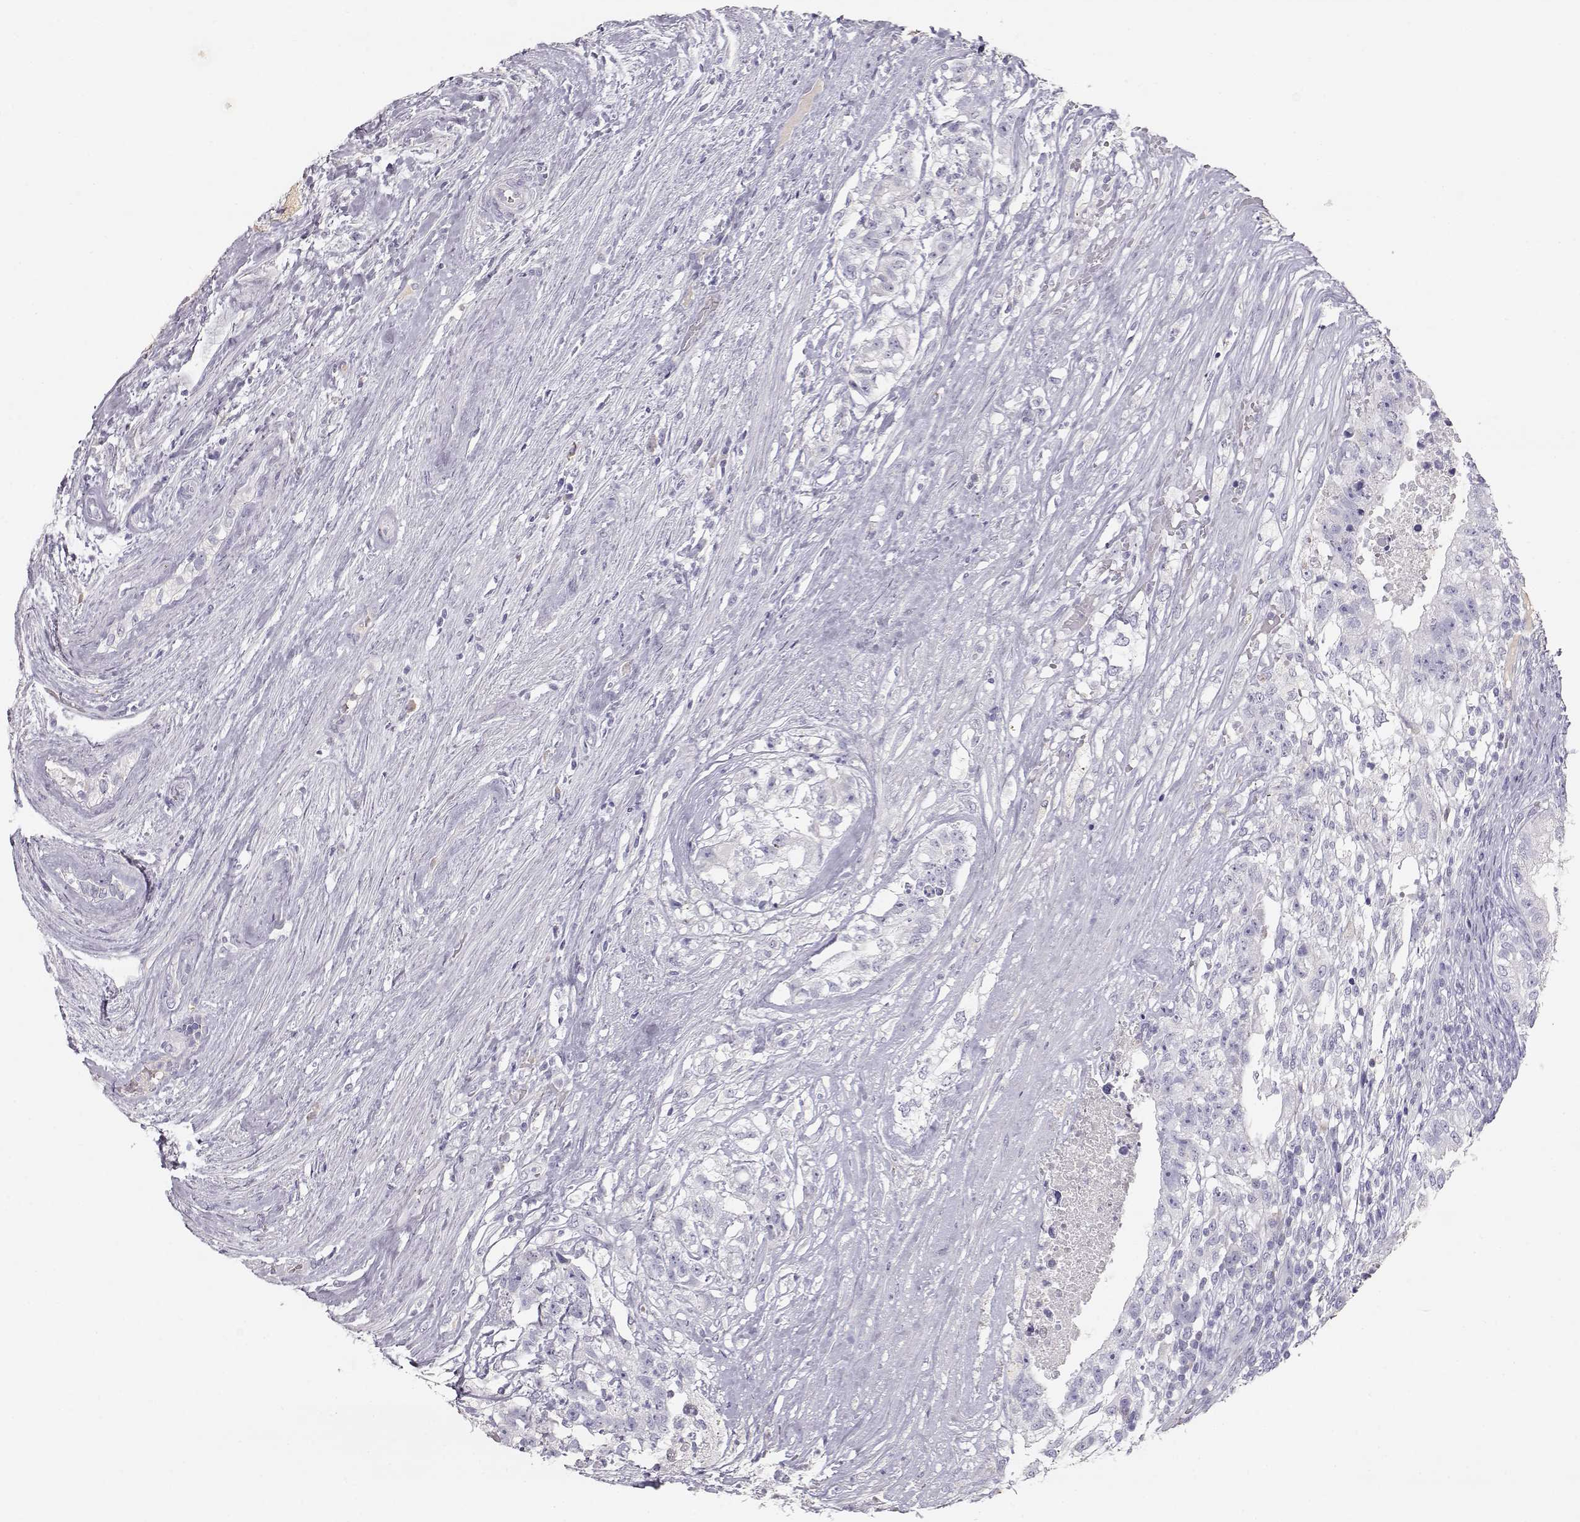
{"staining": {"intensity": "negative", "quantity": "none", "location": "none"}, "tissue": "testis cancer", "cell_type": "Tumor cells", "image_type": "cancer", "snomed": [{"axis": "morphology", "description": "Seminoma, NOS"}, {"axis": "morphology", "description": "Carcinoma, Embryonal, NOS"}, {"axis": "topography", "description": "Testis"}], "caption": "DAB (3,3'-diaminobenzidine) immunohistochemical staining of human testis cancer (seminoma) demonstrates no significant positivity in tumor cells.", "gene": "SLCO6A1", "patient": {"sex": "male", "age": 41}}